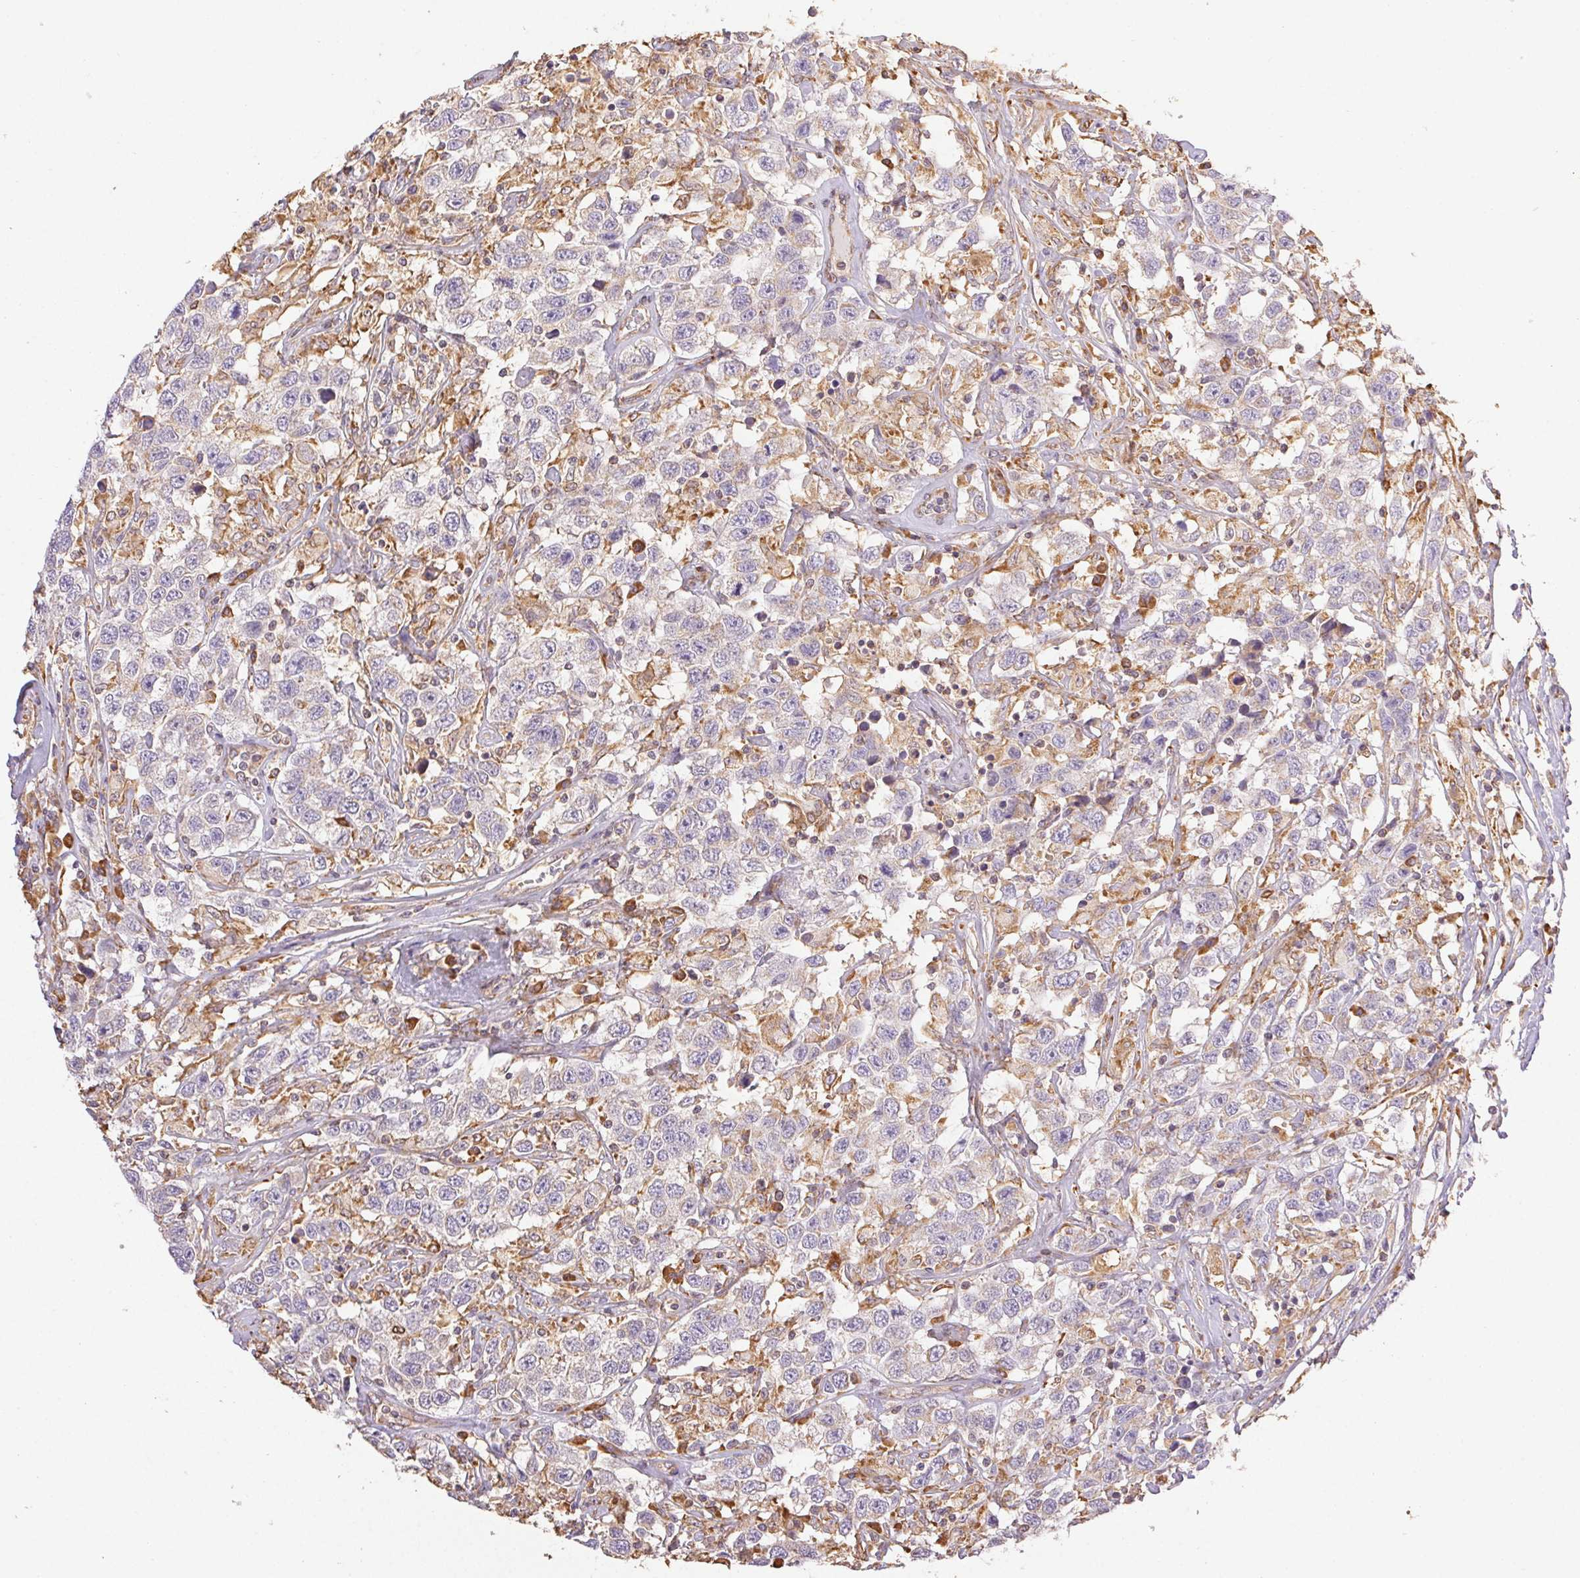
{"staining": {"intensity": "negative", "quantity": "none", "location": "none"}, "tissue": "testis cancer", "cell_type": "Tumor cells", "image_type": "cancer", "snomed": [{"axis": "morphology", "description": "Seminoma, NOS"}, {"axis": "topography", "description": "Testis"}], "caption": "DAB (3,3'-diaminobenzidine) immunohistochemical staining of seminoma (testis) reveals no significant expression in tumor cells. Brightfield microscopy of immunohistochemistry (IHC) stained with DAB (brown) and hematoxylin (blue), captured at high magnification.", "gene": "ENTREP1", "patient": {"sex": "male", "age": 41}}